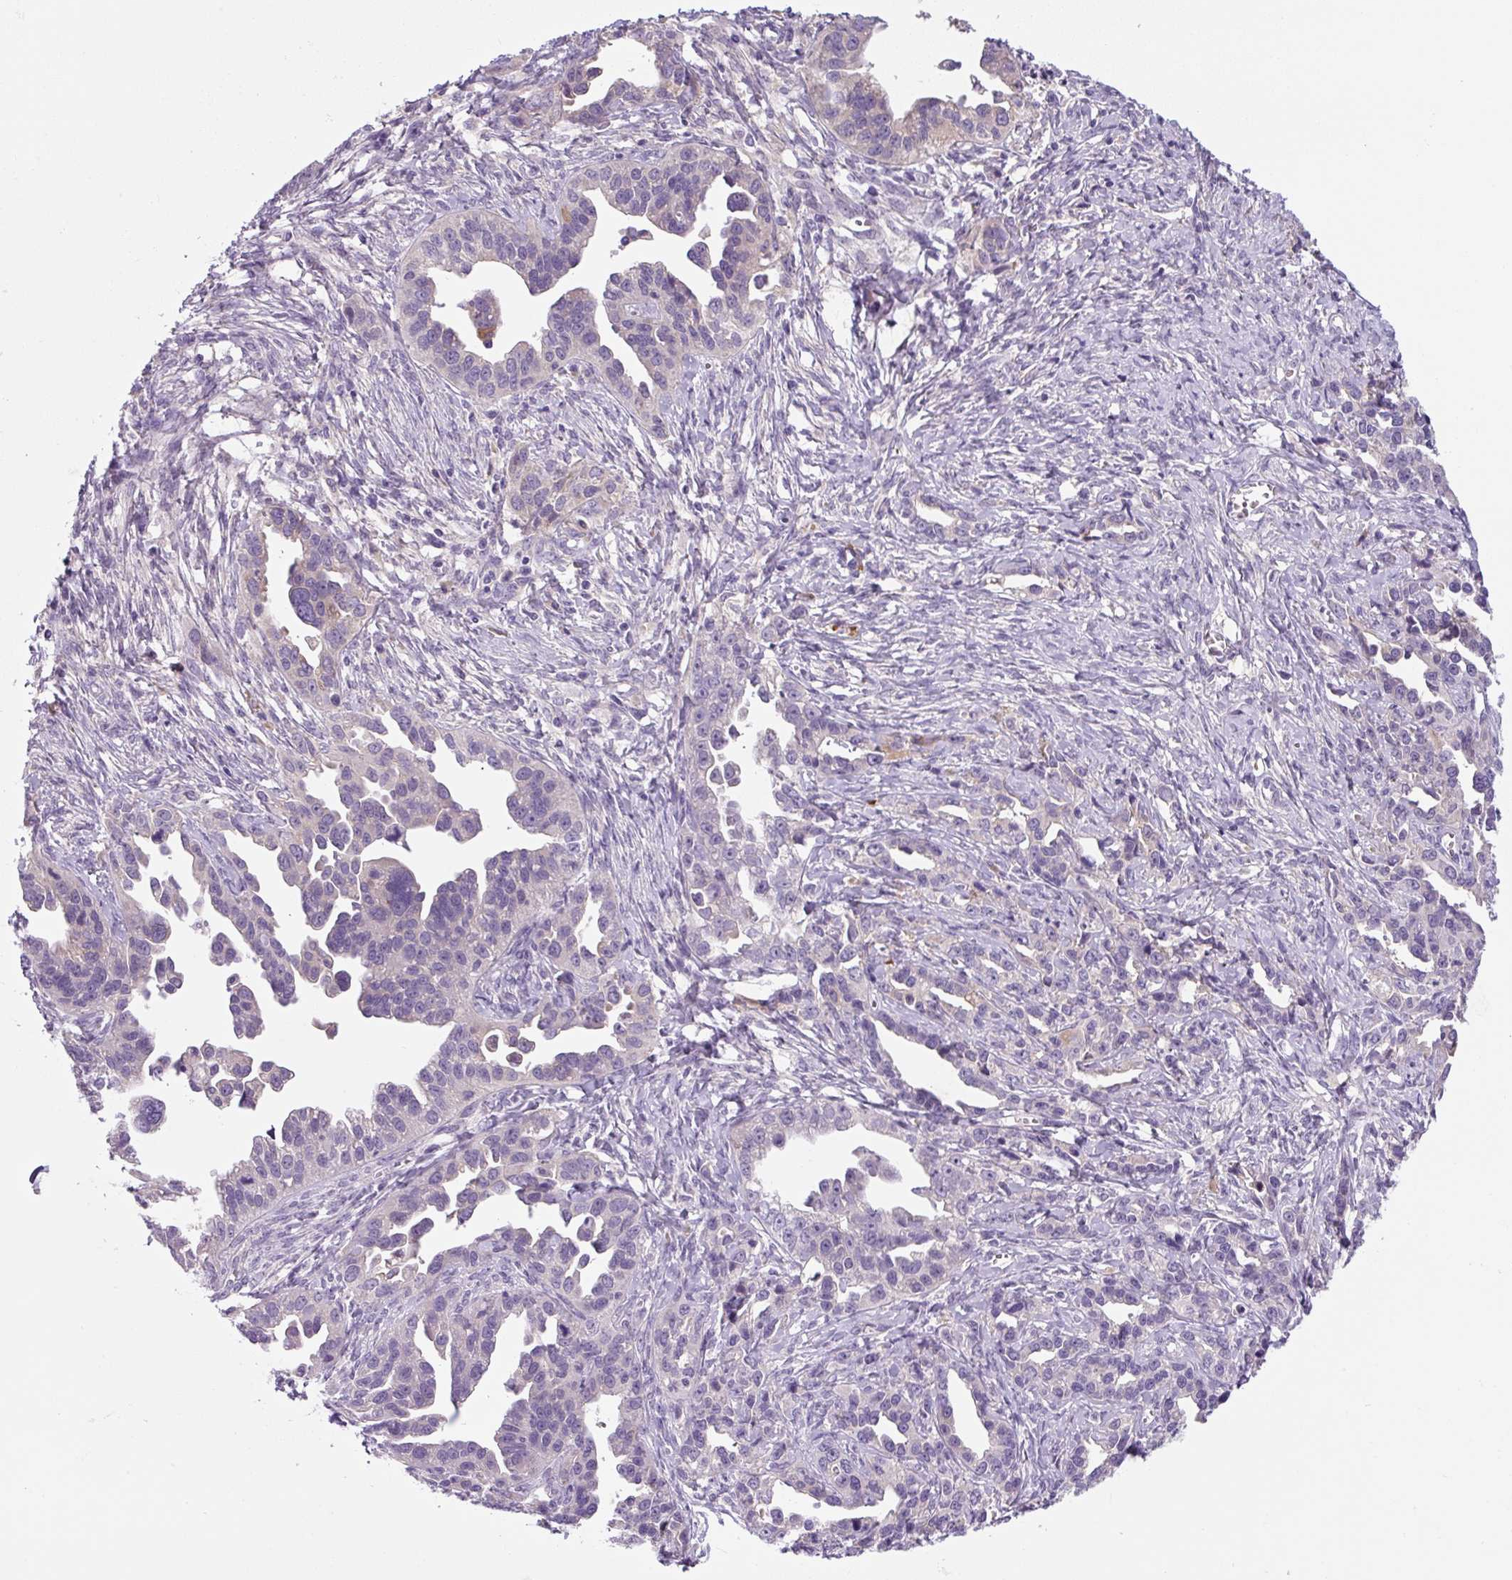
{"staining": {"intensity": "negative", "quantity": "none", "location": "none"}, "tissue": "ovarian cancer", "cell_type": "Tumor cells", "image_type": "cancer", "snomed": [{"axis": "morphology", "description": "Cystadenocarcinoma, serous, NOS"}, {"axis": "topography", "description": "Ovary"}], "caption": "The image displays no significant positivity in tumor cells of ovarian cancer.", "gene": "FZD5", "patient": {"sex": "female", "age": 75}}